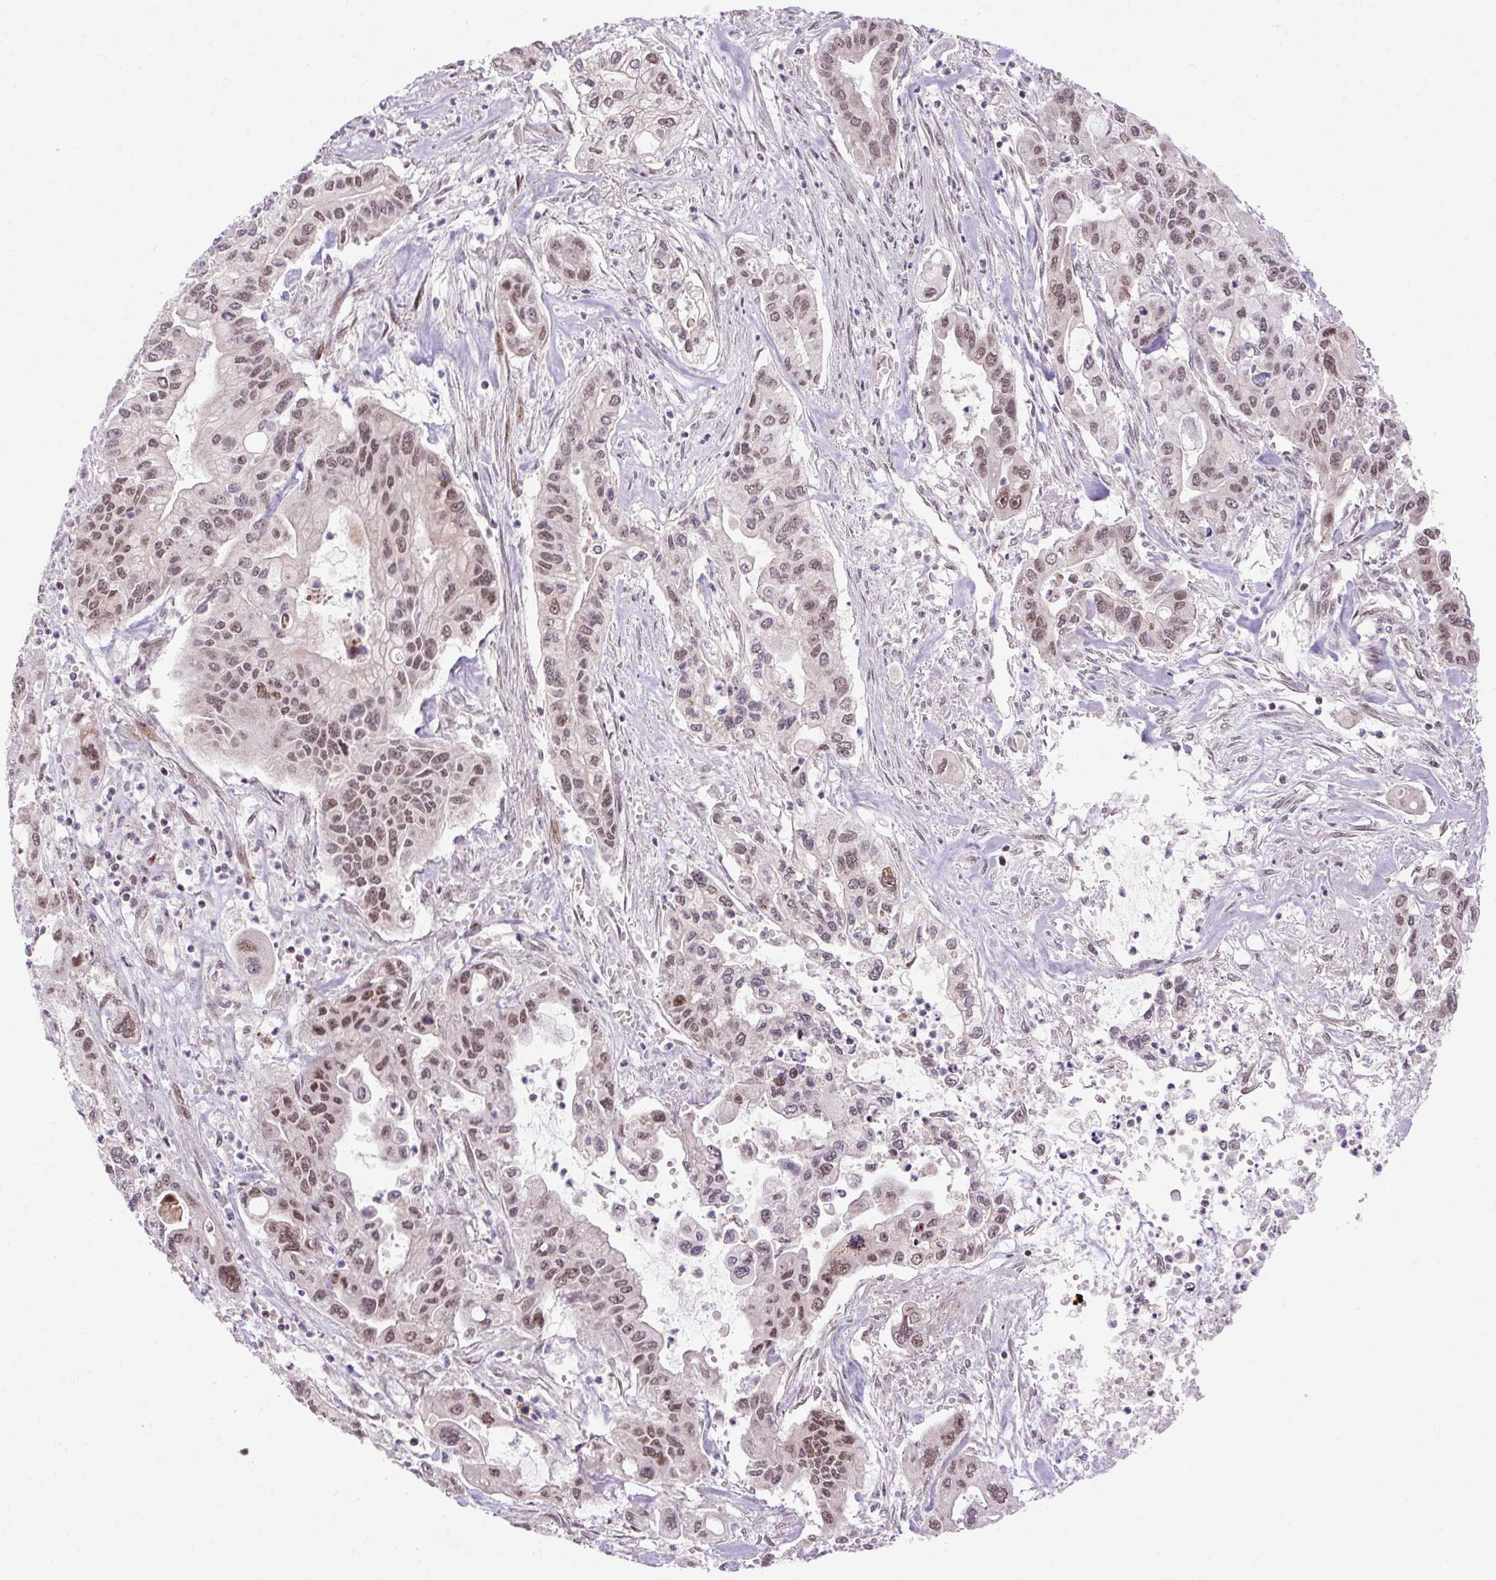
{"staining": {"intensity": "weak", "quantity": ">75%", "location": "nuclear"}, "tissue": "pancreatic cancer", "cell_type": "Tumor cells", "image_type": "cancer", "snomed": [{"axis": "morphology", "description": "Adenocarcinoma, NOS"}, {"axis": "topography", "description": "Pancreas"}], "caption": "Protein staining reveals weak nuclear positivity in about >75% of tumor cells in pancreatic cancer (adenocarcinoma).", "gene": "MECOM", "patient": {"sex": "male", "age": 62}}